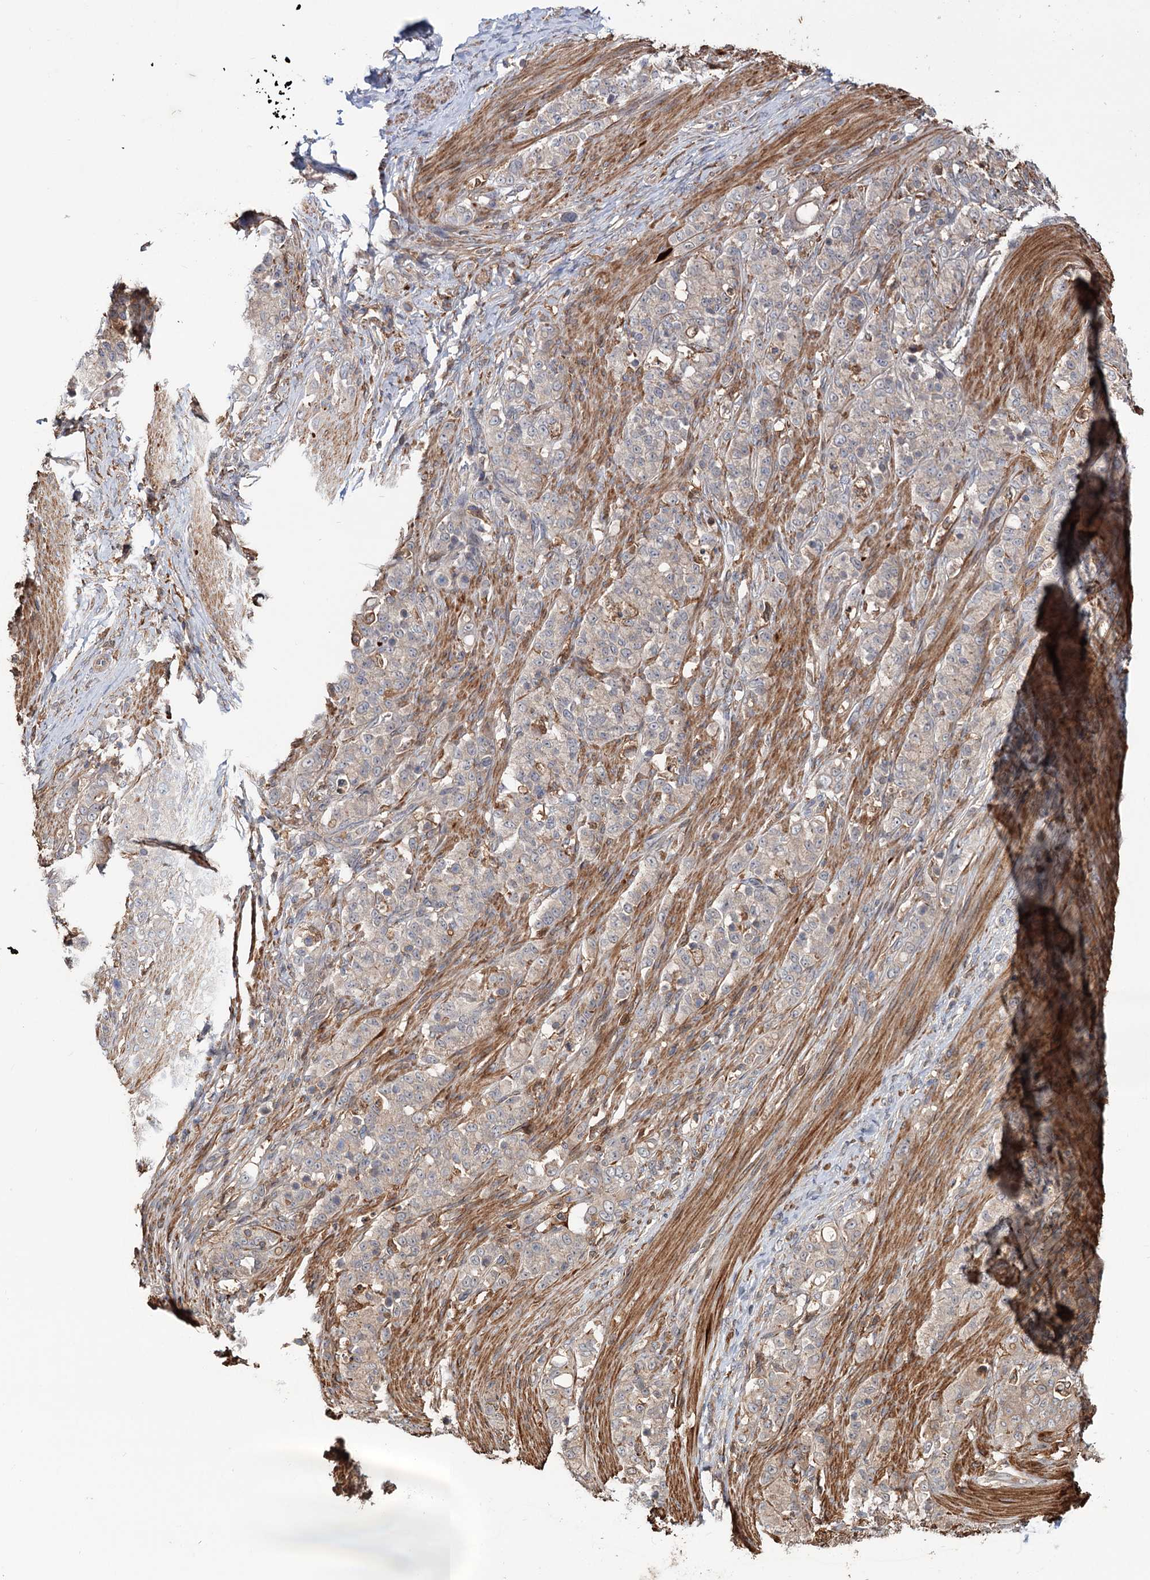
{"staining": {"intensity": "weak", "quantity": "25%-75%", "location": "cytoplasmic/membranous"}, "tissue": "stomach cancer", "cell_type": "Tumor cells", "image_type": "cancer", "snomed": [{"axis": "morphology", "description": "Adenocarcinoma, NOS"}, {"axis": "topography", "description": "Stomach"}], "caption": "Tumor cells display weak cytoplasmic/membranous staining in about 25%-75% of cells in stomach cancer (adenocarcinoma). Using DAB (brown) and hematoxylin (blue) stains, captured at high magnification using brightfield microscopy.", "gene": "GRIP1", "patient": {"sex": "female", "age": 79}}